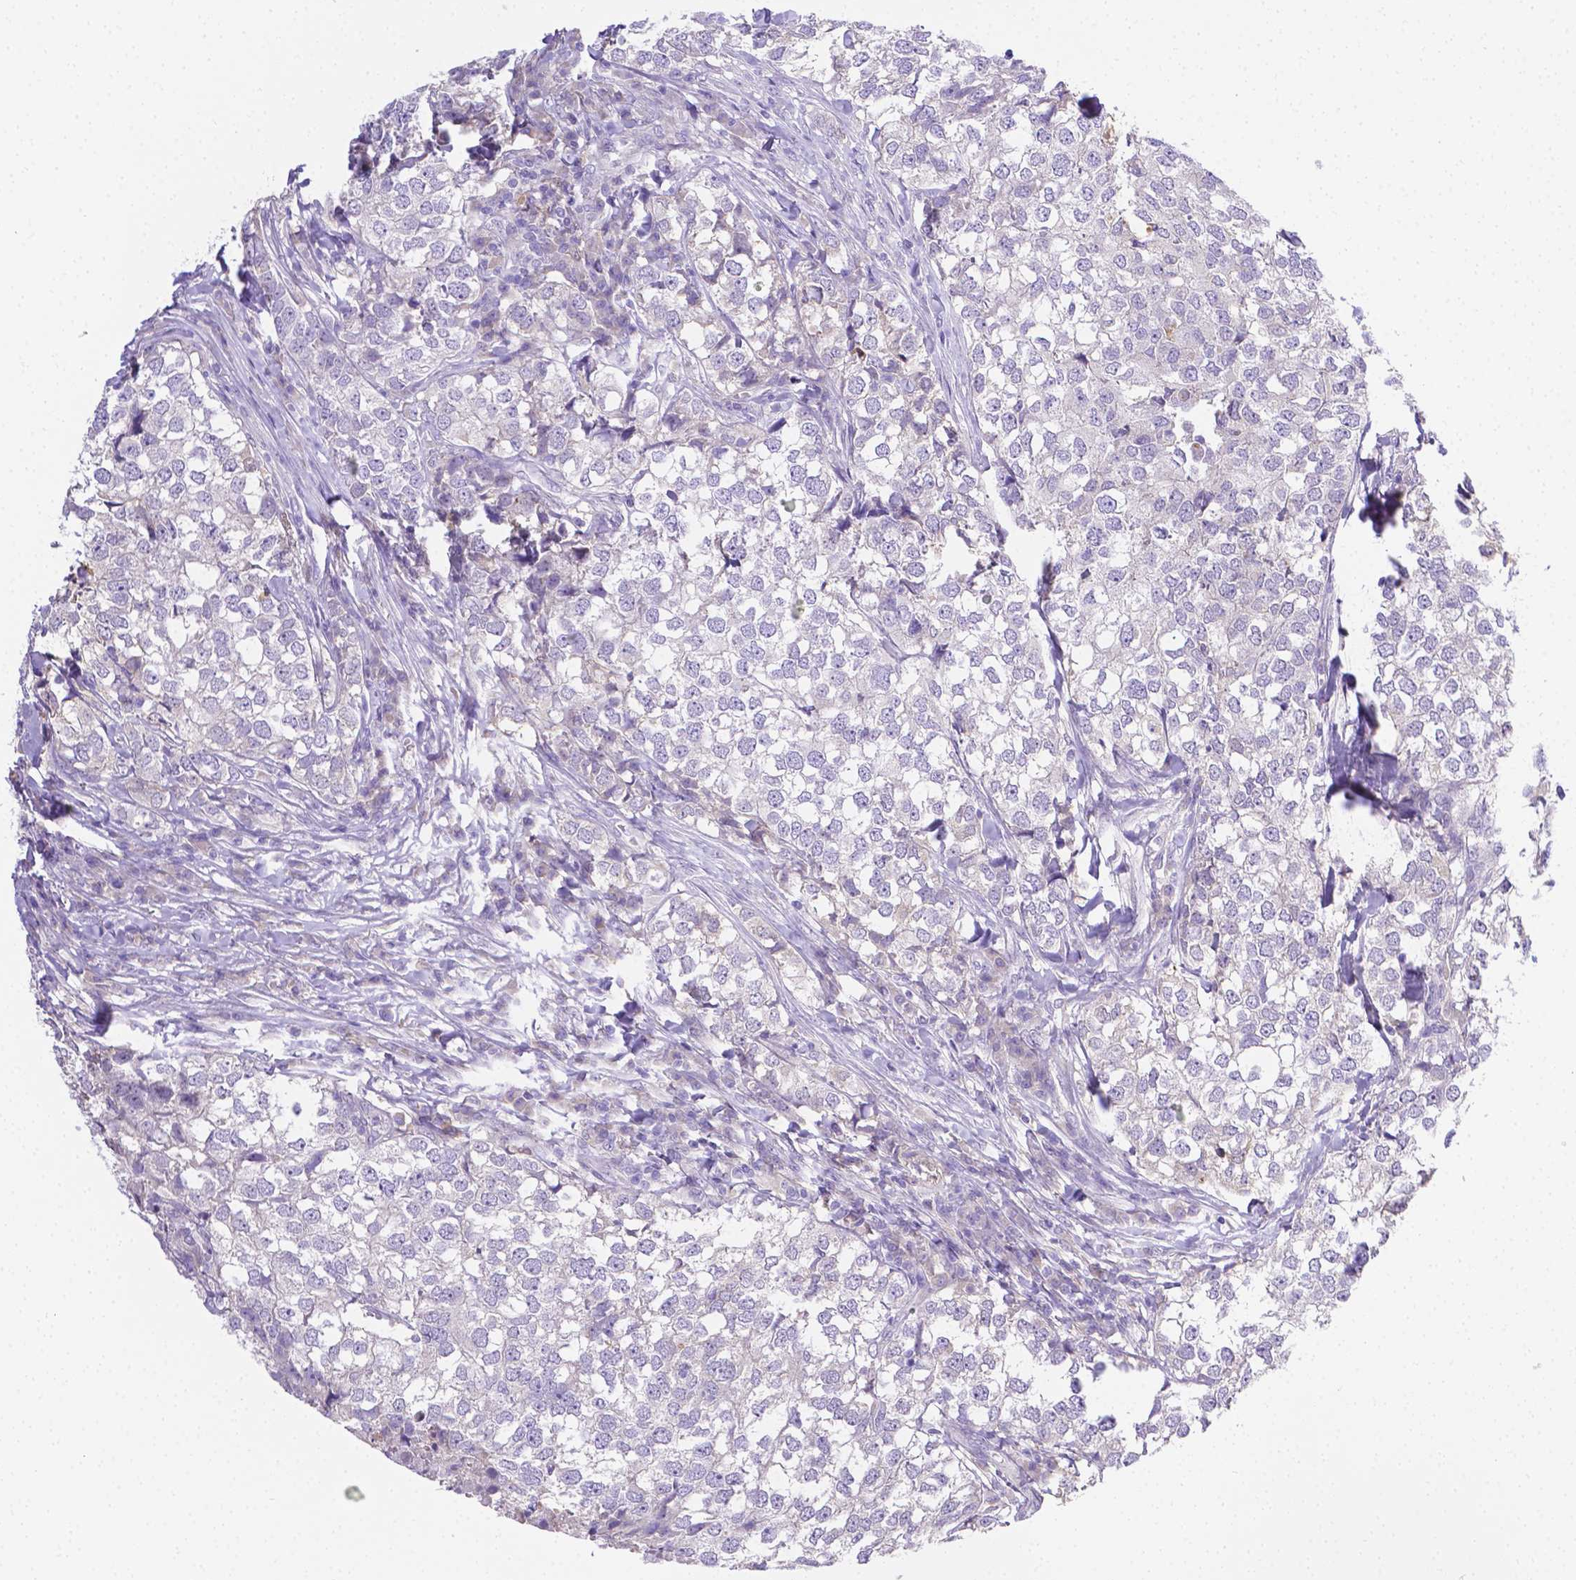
{"staining": {"intensity": "negative", "quantity": "none", "location": "none"}, "tissue": "breast cancer", "cell_type": "Tumor cells", "image_type": "cancer", "snomed": [{"axis": "morphology", "description": "Duct carcinoma"}, {"axis": "topography", "description": "Breast"}], "caption": "Tumor cells show no significant staining in breast cancer.", "gene": "NXPH2", "patient": {"sex": "female", "age": 30}}